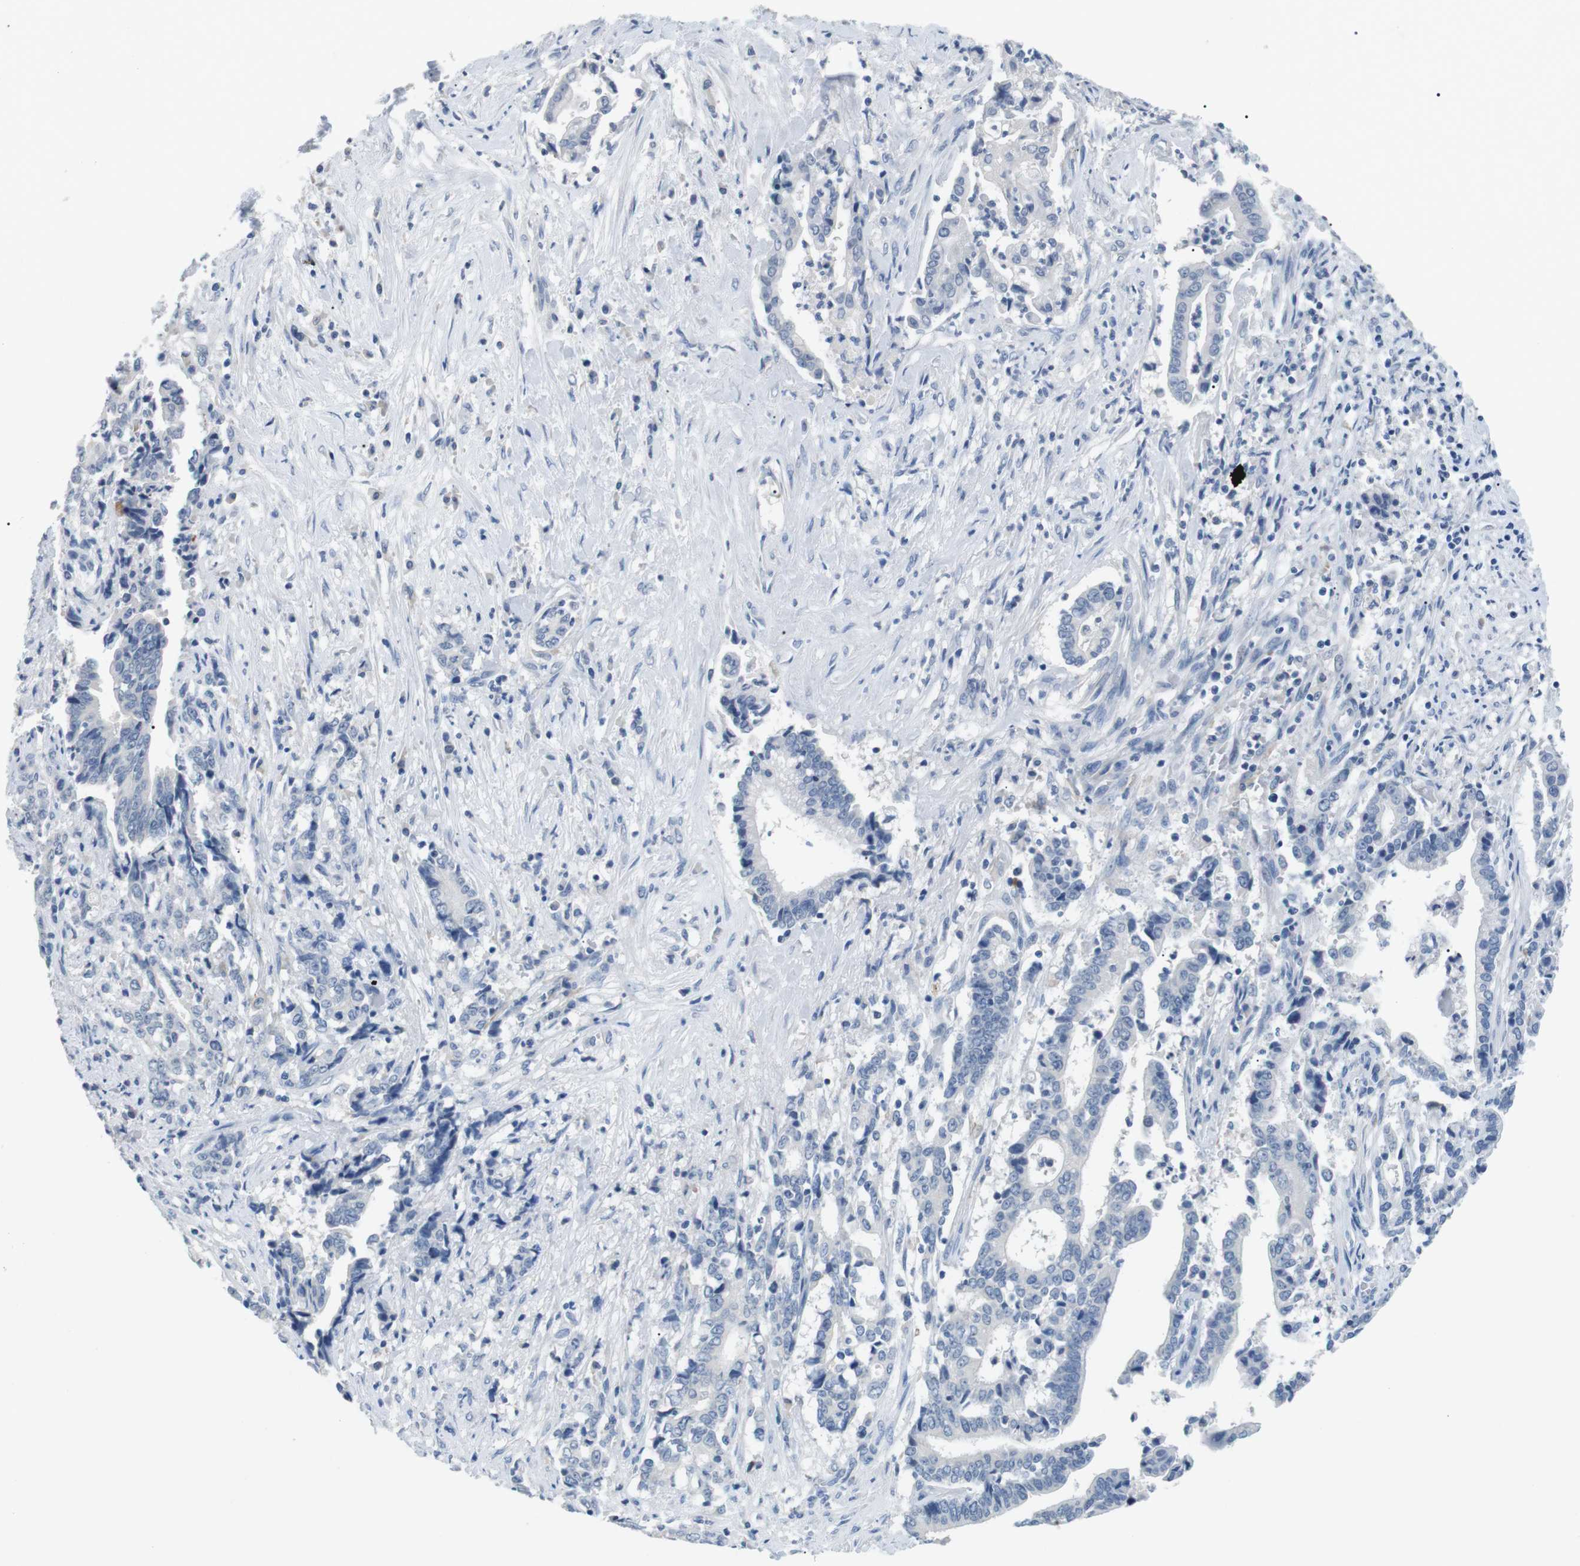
{"staining": {"intensity": "negative", "quantity": "none", "location": "none"}, "tissue": "liver cancer", "cell_type": "Tumor cells", "image_type": "cancer", "snomed": [{"axis": "morphology", "description": "Cholangiocarcinoma"}, {"axis": "topography", "description": "Liver"}], "caption": "The immunohistochemistry image has no significant staining in tumor cells of cholangiocarcinoma (liver) tissue.", "gene": "FCGRT", "patient": {"sex": "male", "age": 57}}